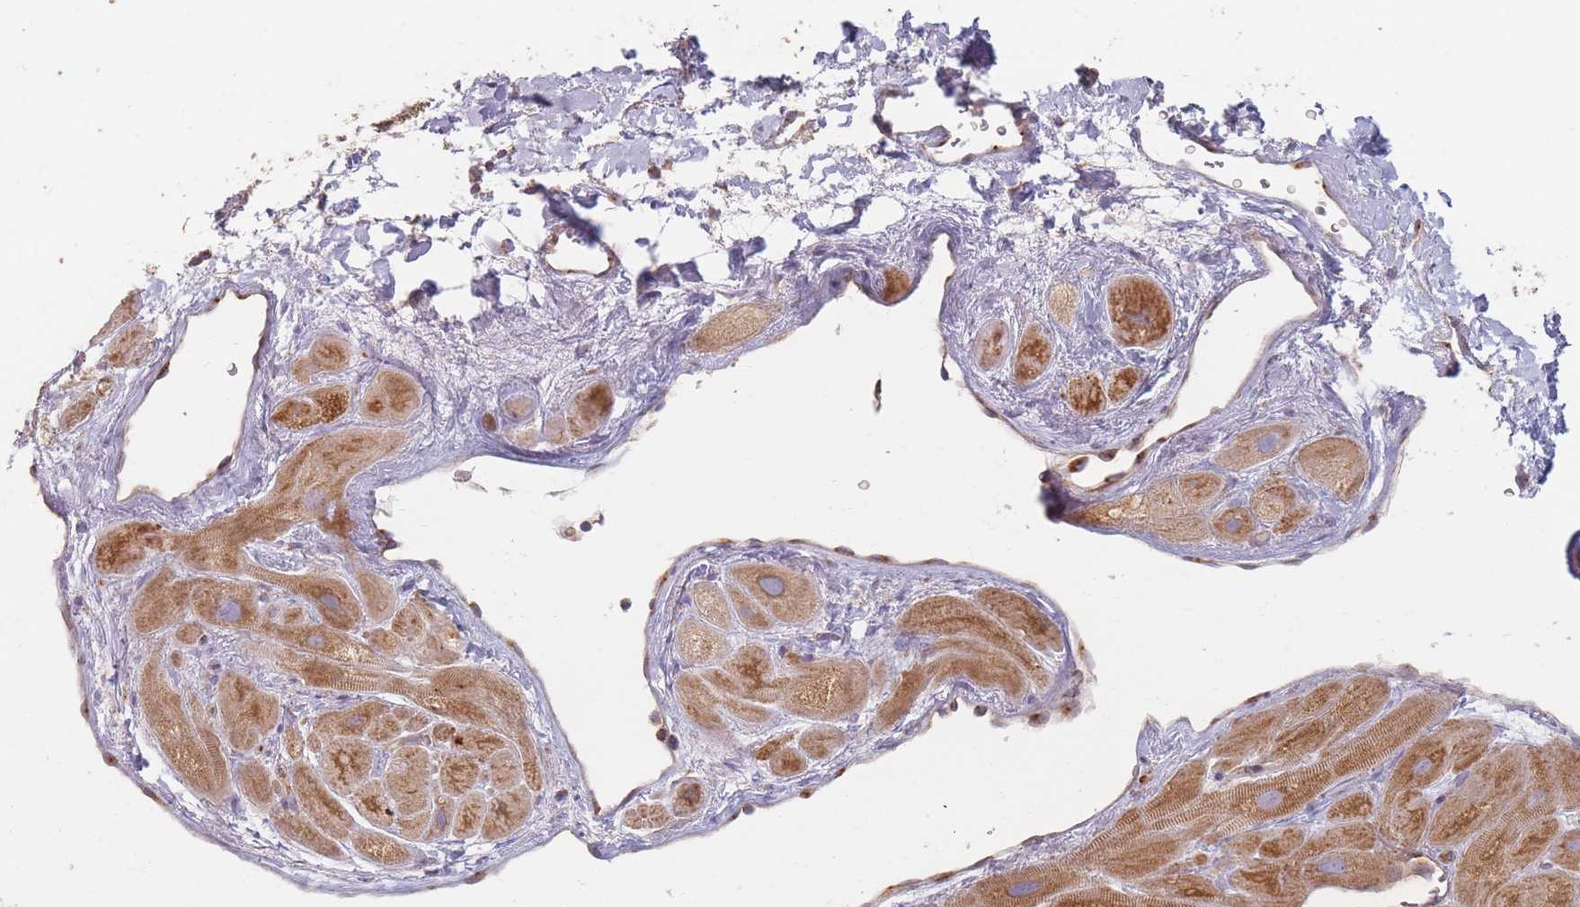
{"staining": {"intensity": "moderate", "quantity": ">75%", "location": "cytoplasmic/membranous"}, "tissue": "heart muscle", "cell_type": "Cardiomyocytes", "image_type": "normal", "snomed": [{"axis": "morphology", "description": "Normal tissue, NOS"}, {"axis": "topography", "description": "Heart"}], "caption": "A micrograph of heart muscle stained for a protein reveals moderate cytoplasmic/membranous brown staining in cardiomyocytes. The staining was performed using DAB (3,3'-diaminobenzidine) to visualize the protein expression in brown, while the nuclei were stained in blue with hematoxylin (Magnification: 20x).", "gene": "ESRP2", "patient": {"sex": "male", "age": 49}}